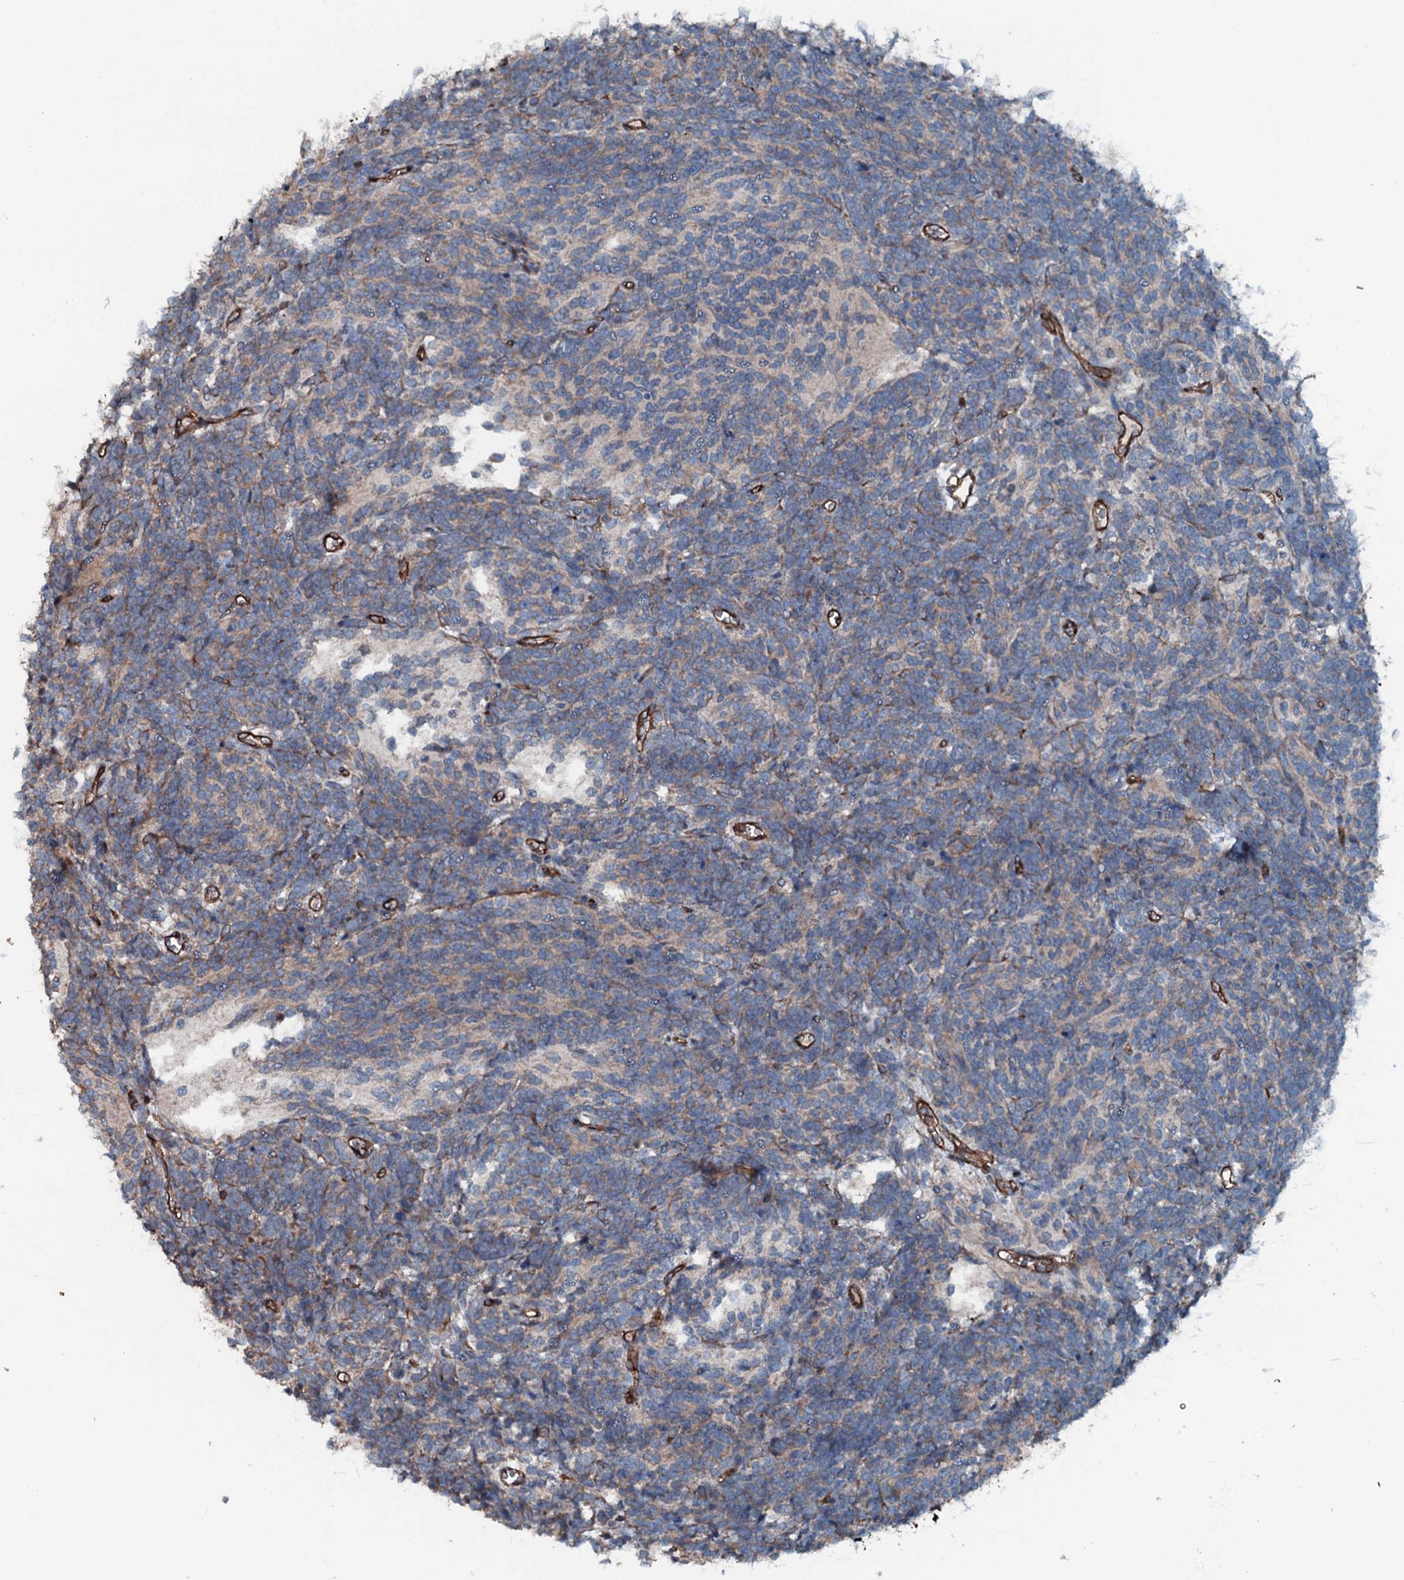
{"staining": {"intensity": "weak", "quantity": "<25%", "location": "cytoplasmic/membranous"}, "tissue": "glioma", "cell_type": "Tumor cells", "image_type": "cancer", "snomed": [{"axis": "morphology", "description": "Glioma, malignant, Low grade"}, {"axis": "topography", "description": "Brain"}], "caption": "DAB immunohistochemical staining of glioma displays no significant staining in tumor cells.", "gene": "SLC25A38", "patient": {"sex": "female", "age": 1}}